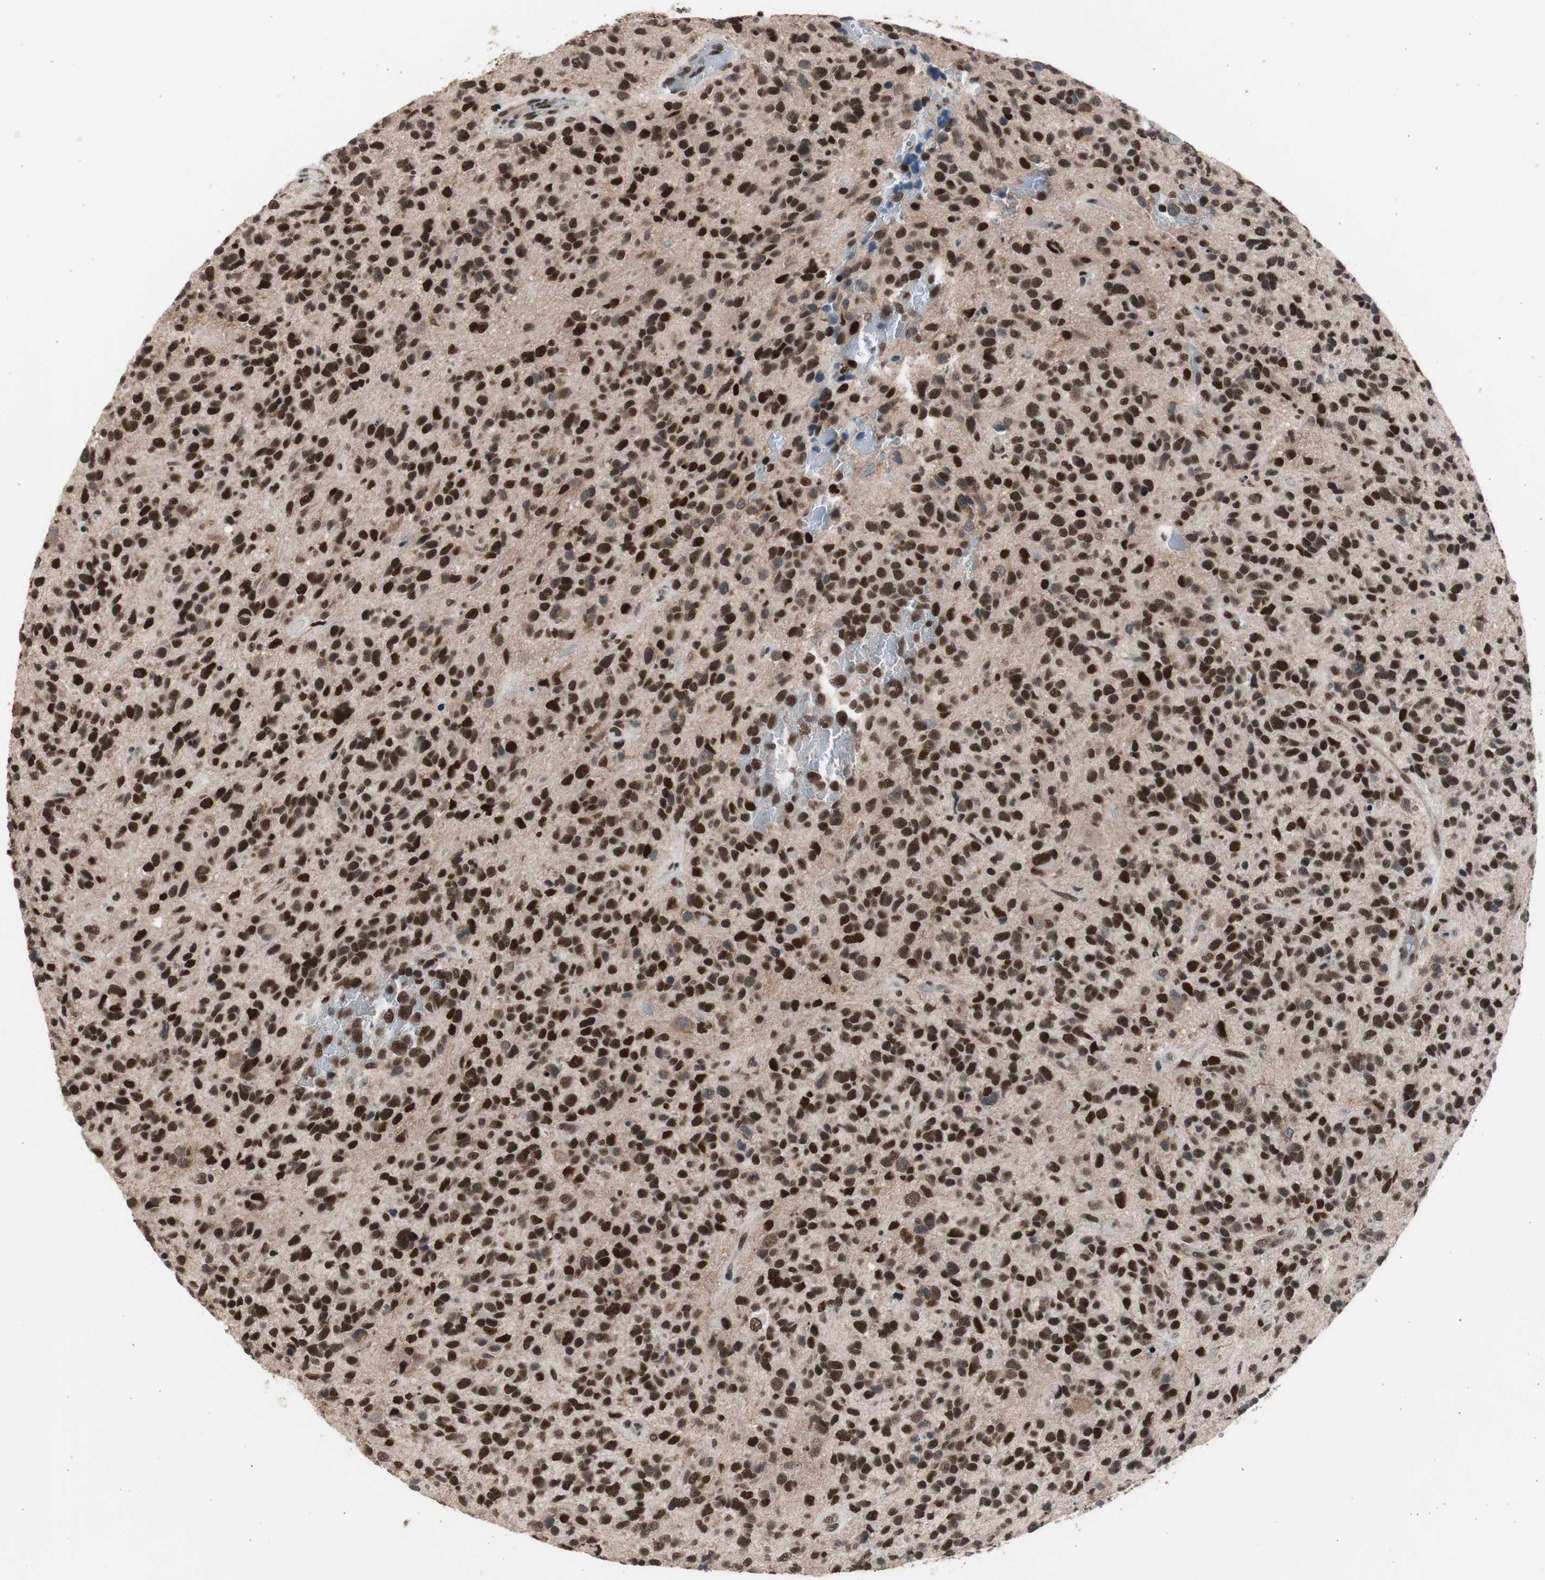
{"staining": {"intensity": "strong", "quantity": ">75%", "location": "nuclear"}, "tissue": "glioma", "cell_type": "Tumor cells", "image_type": "cancer", "snomed": [{"axis": "morphology", "description": "Glioma, malignant, High grade"}, {"axis": "topography", "description": "Brain"}], "caption": "Strong nuclear protein positivity is appreciated in approximately >75% of tumor cells in glioma.", "gene": "RPA1", "patient": {"sex": "female", "age": 58}}